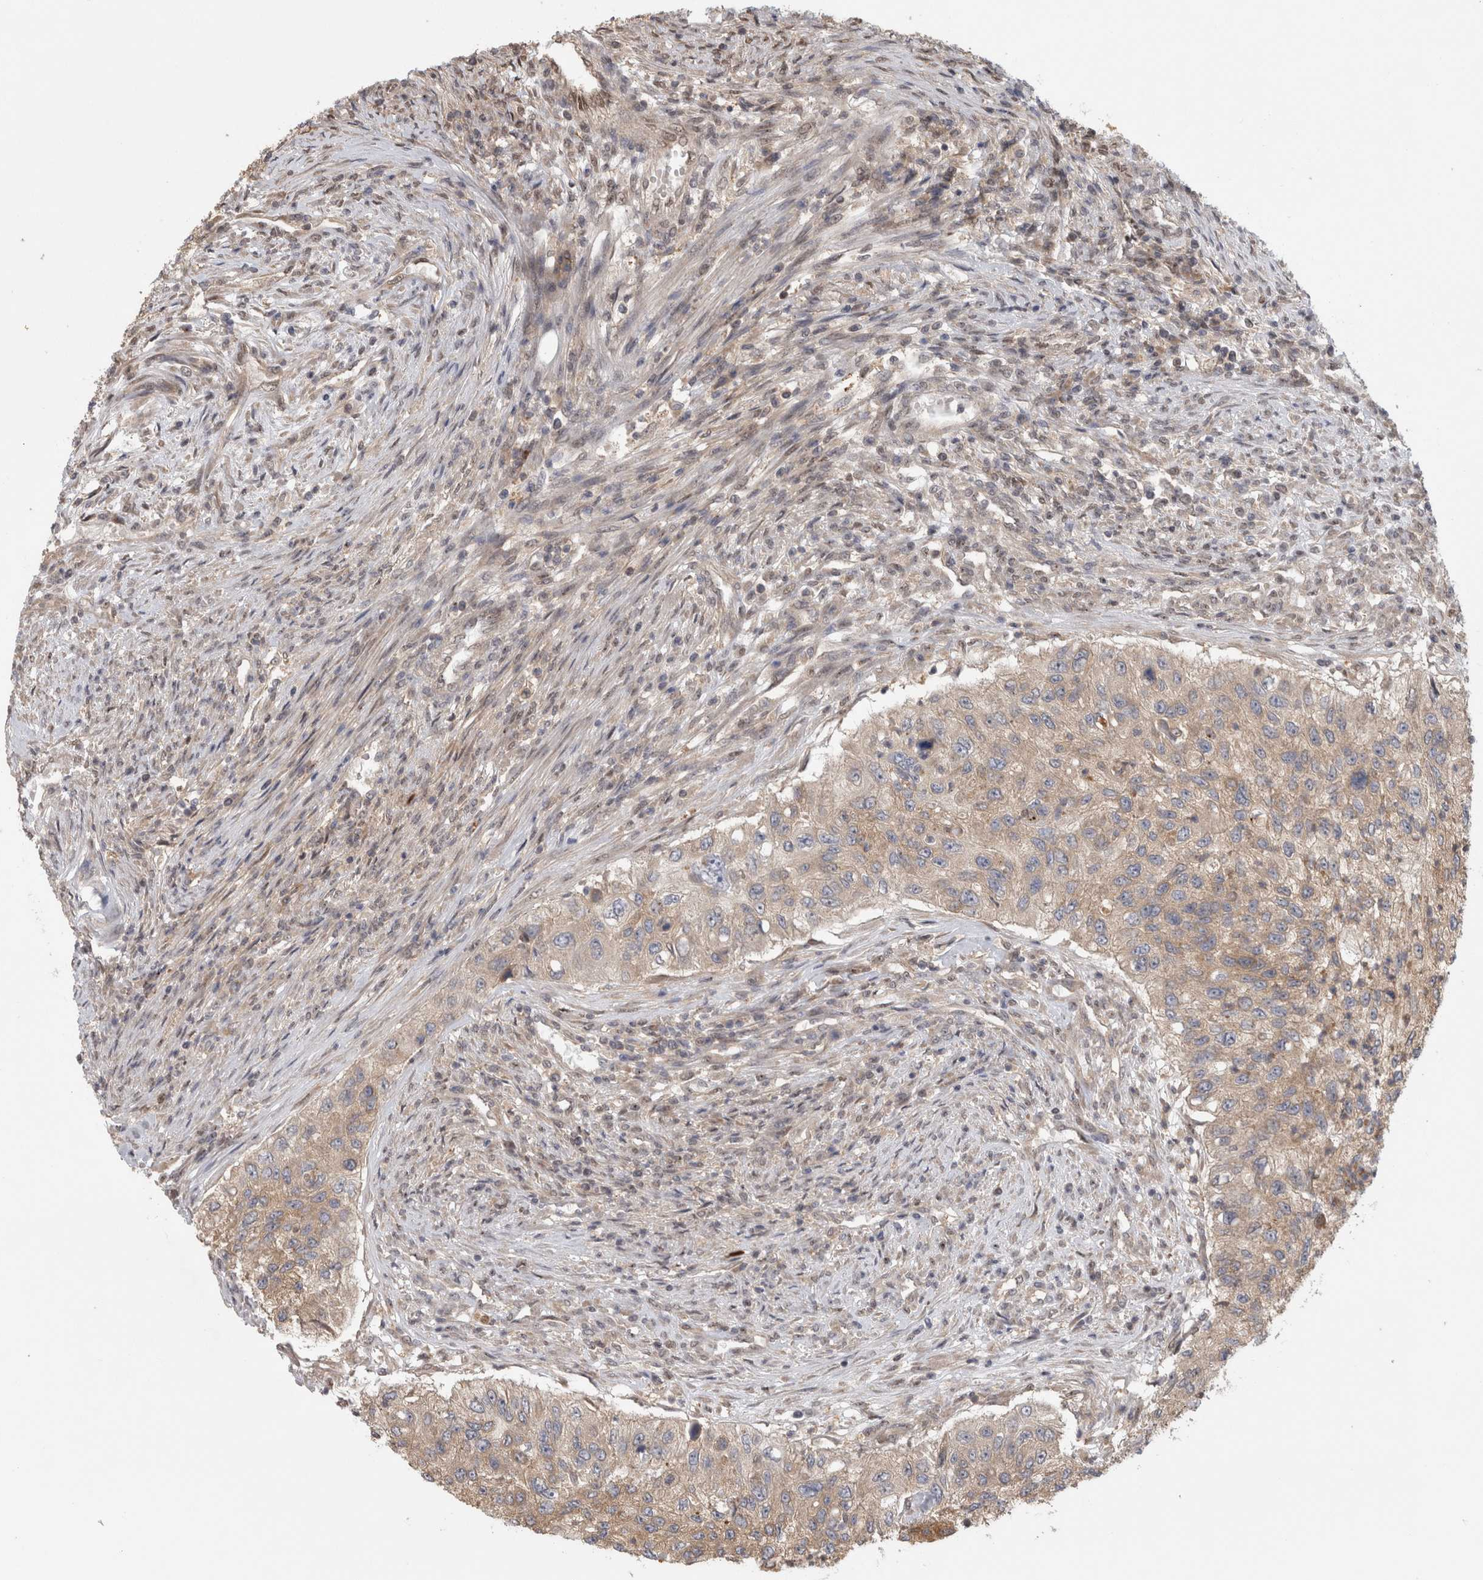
{"staining": {"intensity": "weak", "quantity": ">75%", "location": "cytoplasmic/membranous"}, "tissue": "urothelial cancer", "cell_type": "Tumor cells", "image_type": "cancer", "snomed": [{"axis": "morphology", "description": "Urothelial carcinoma, High grade"}, {"axis": "topography", "description": "Urinary bladder"}], "caption": "Urothelial cancer tissue shows weak cytoplasmic/membranous positivity in approximately >75% of tumor cells, visualized by immunohistochemistry.", "gene": "PIGP", "patient": {"sex": "female", "age": 60}}